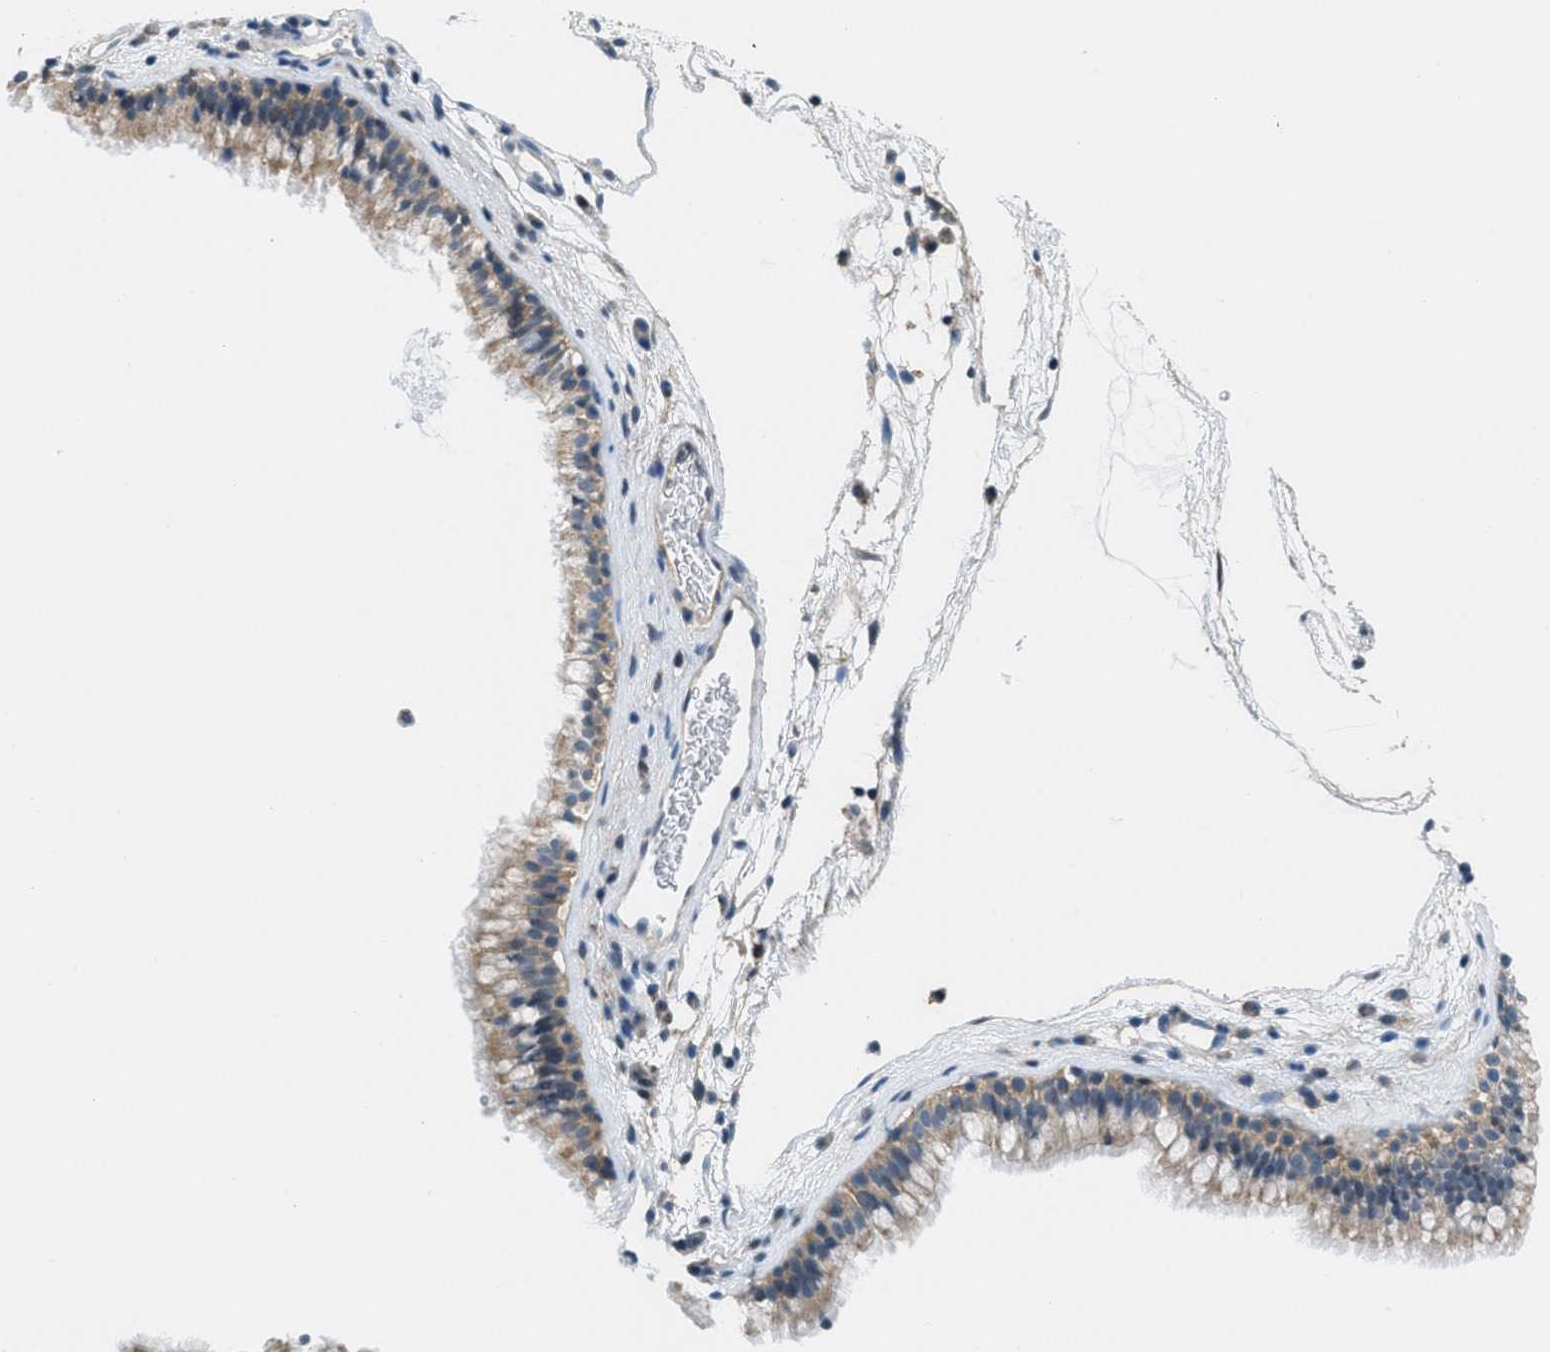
{"staining": {"intensity": "moderate", "quantity": "25%-75%", "location": "cytoplasmic/membranous"}, "tissue": "nasopharynx", "cell_type": "Respiratory epithelial cells", "image_type": "normal", "snomed": [{"axis": "morphology", "description": "Normal tissue, NOS"}, {"axis": "morphology", "description": "Inflammation, NOS"}, {"axis": "topography", "description": "Nasopharynx"}], "caption": "The micrograph demonstrates a brown stain indicating the presence of a protein in the cytoplasmic/membranous of respiratory epithelial cells in nasopharynx. Immunohistochemistry stains the protein of interest in brown and the nuclei are stained blue.", "gene": "PIP5K1C", "patient": {"sex": "male", "age": 48}}